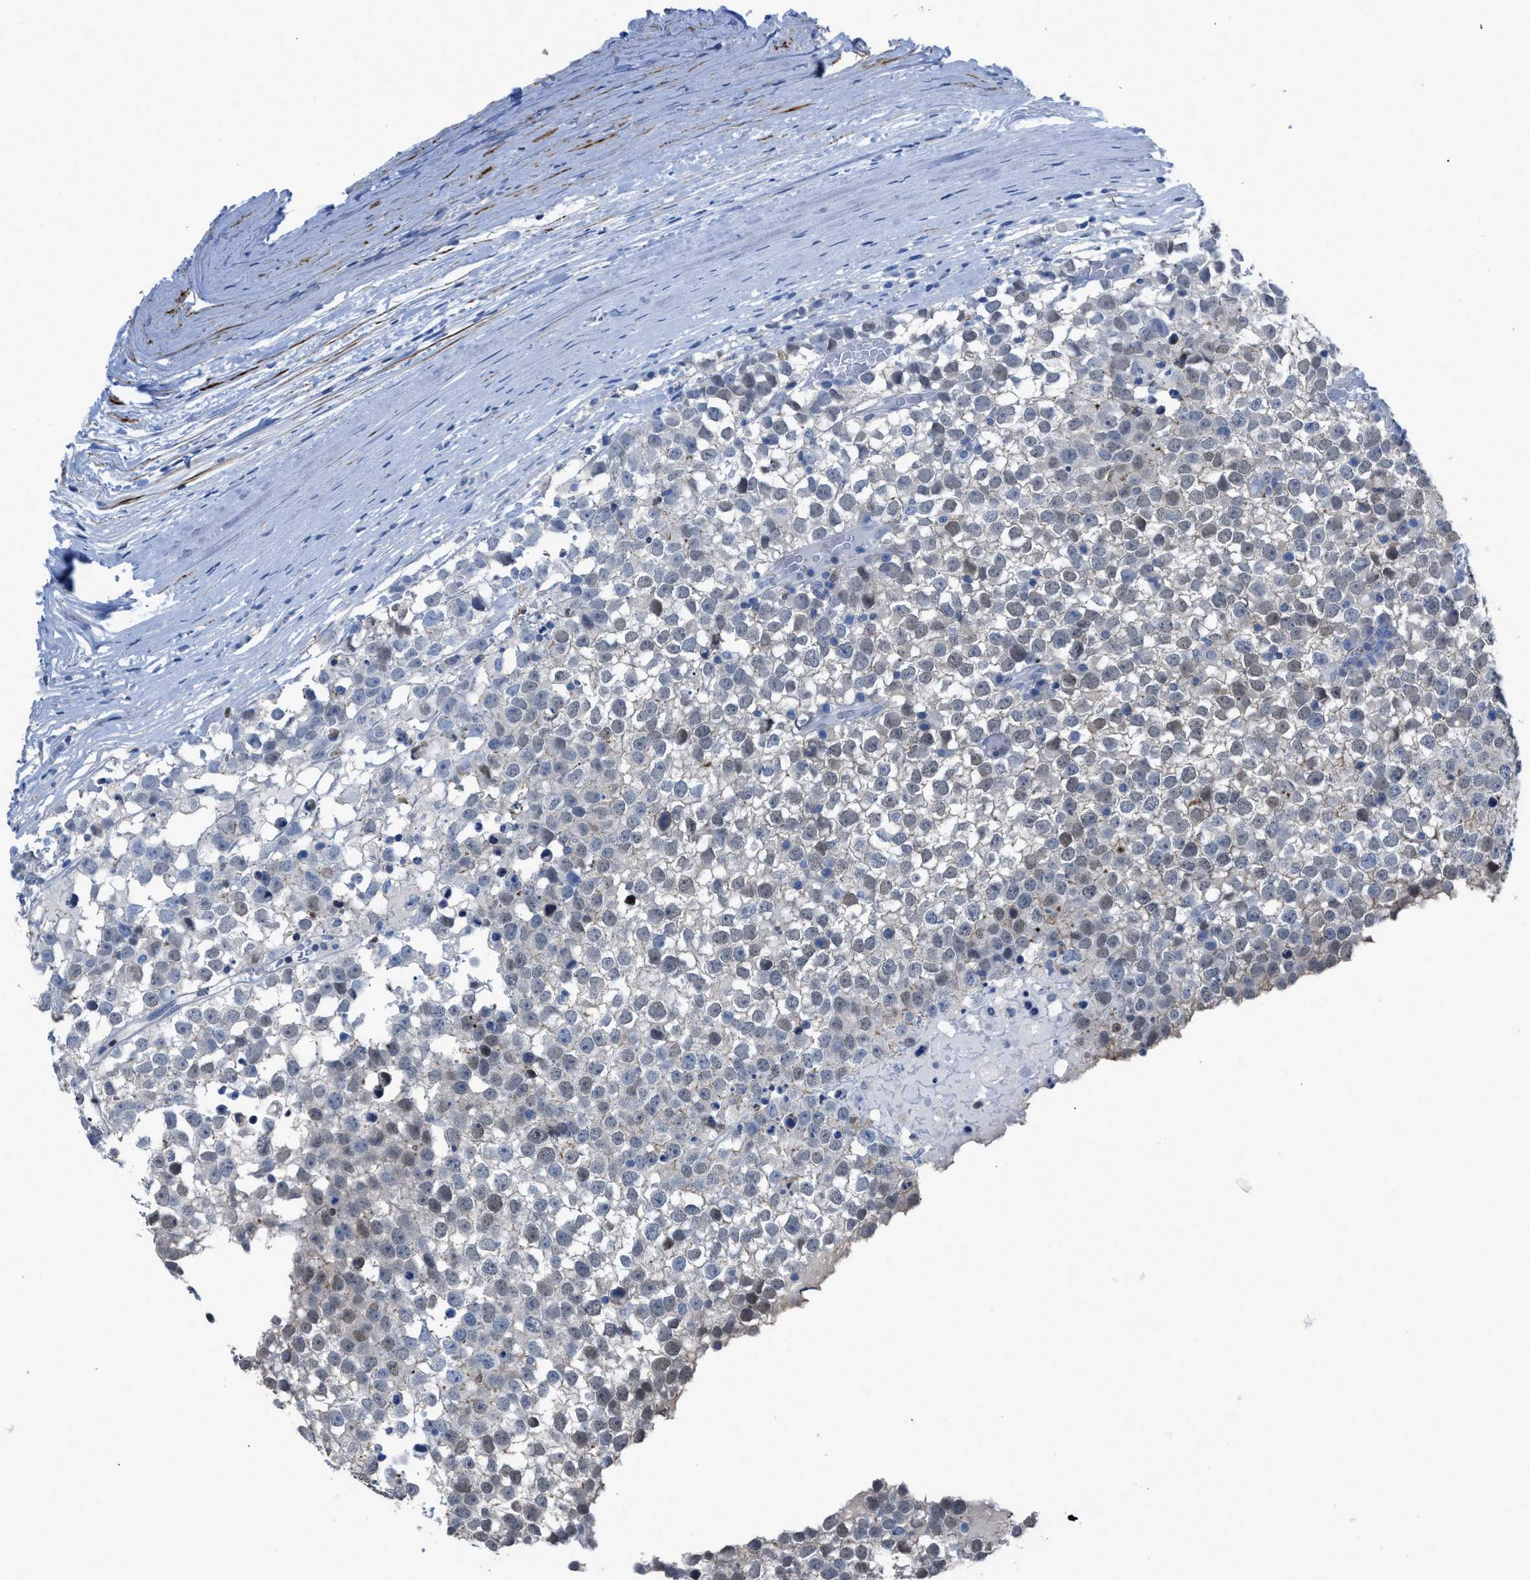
{"staining": {"intensity": "weak", "quantity": "25%-75%", "location": "nuclear"}, "tissue": "testis cancer", "cell_type": "Tumor cells", "image_type": "cancer", "snomed": [{"axis": "morphology", "description": "Seminoma, NOS"}, {"axis": "topography", "description": "Testis"}], "caption": "An image showing weak nuclear expression in about 25%-75% of tumor cells in testis cancer, as visualized by brown immunohistochemical staining.", "gene": "PRMT2", "patient": {"sex": "male", "age": 65}}